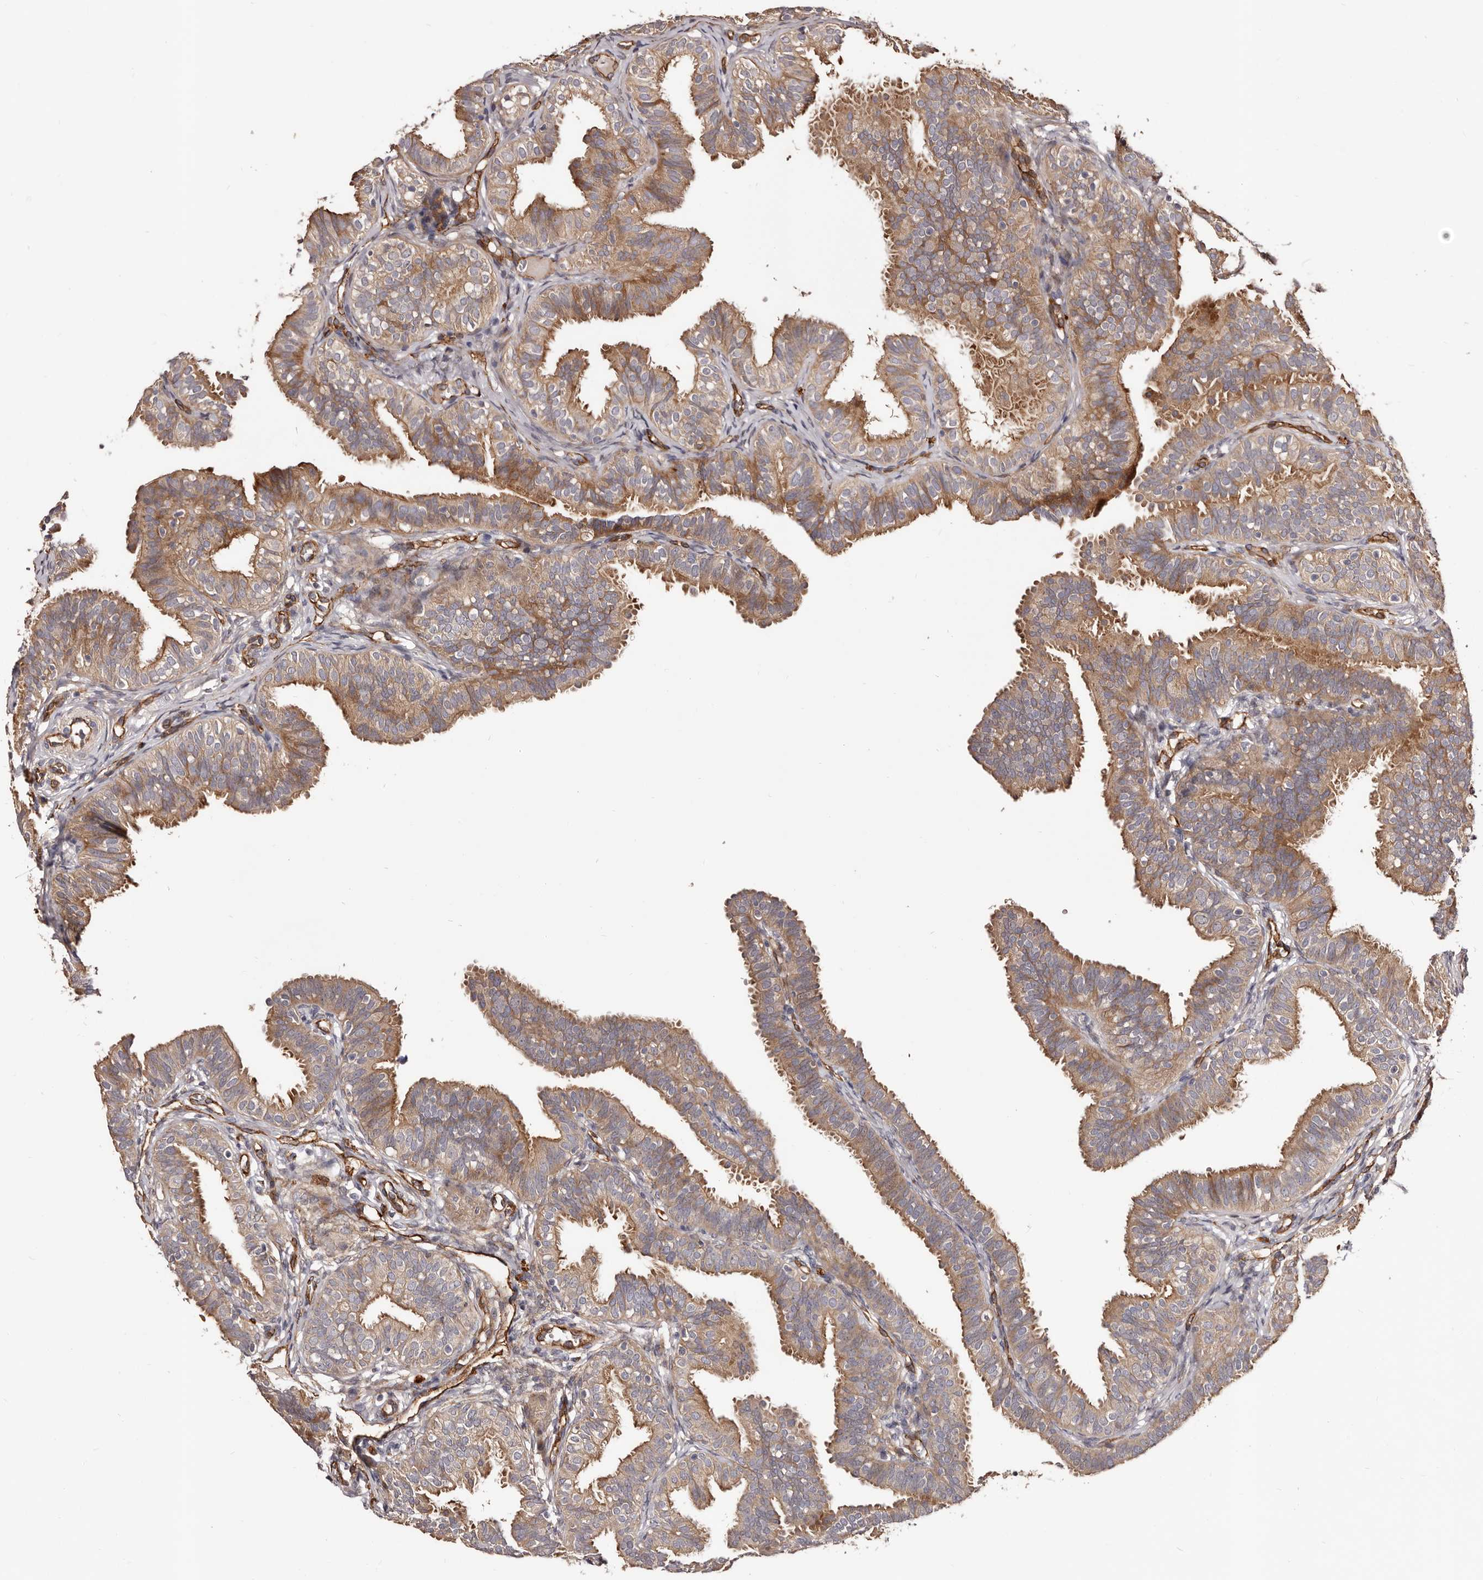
{"staining": {"intensity": "moderate", "quantity": ">75%", "location": "cytoplasmic/membranous"}, "tissue": "fallopian tube", "cell_type": "Glandular cells", "image_type": "normal", "snomed": [{"axis": "morphology", "description": "Normal tissue, NOS"}, {"axis": "topography", "description": "Fallopian tube"}], "caption": "Fallopian tube stained with immunohistochemistry exhibits moderate cytoplasmic/membranous positivity in approximately >75% of glandular cells.", "gene": "GTPBP1", "patient": {"sex": "female", "age": 35}}